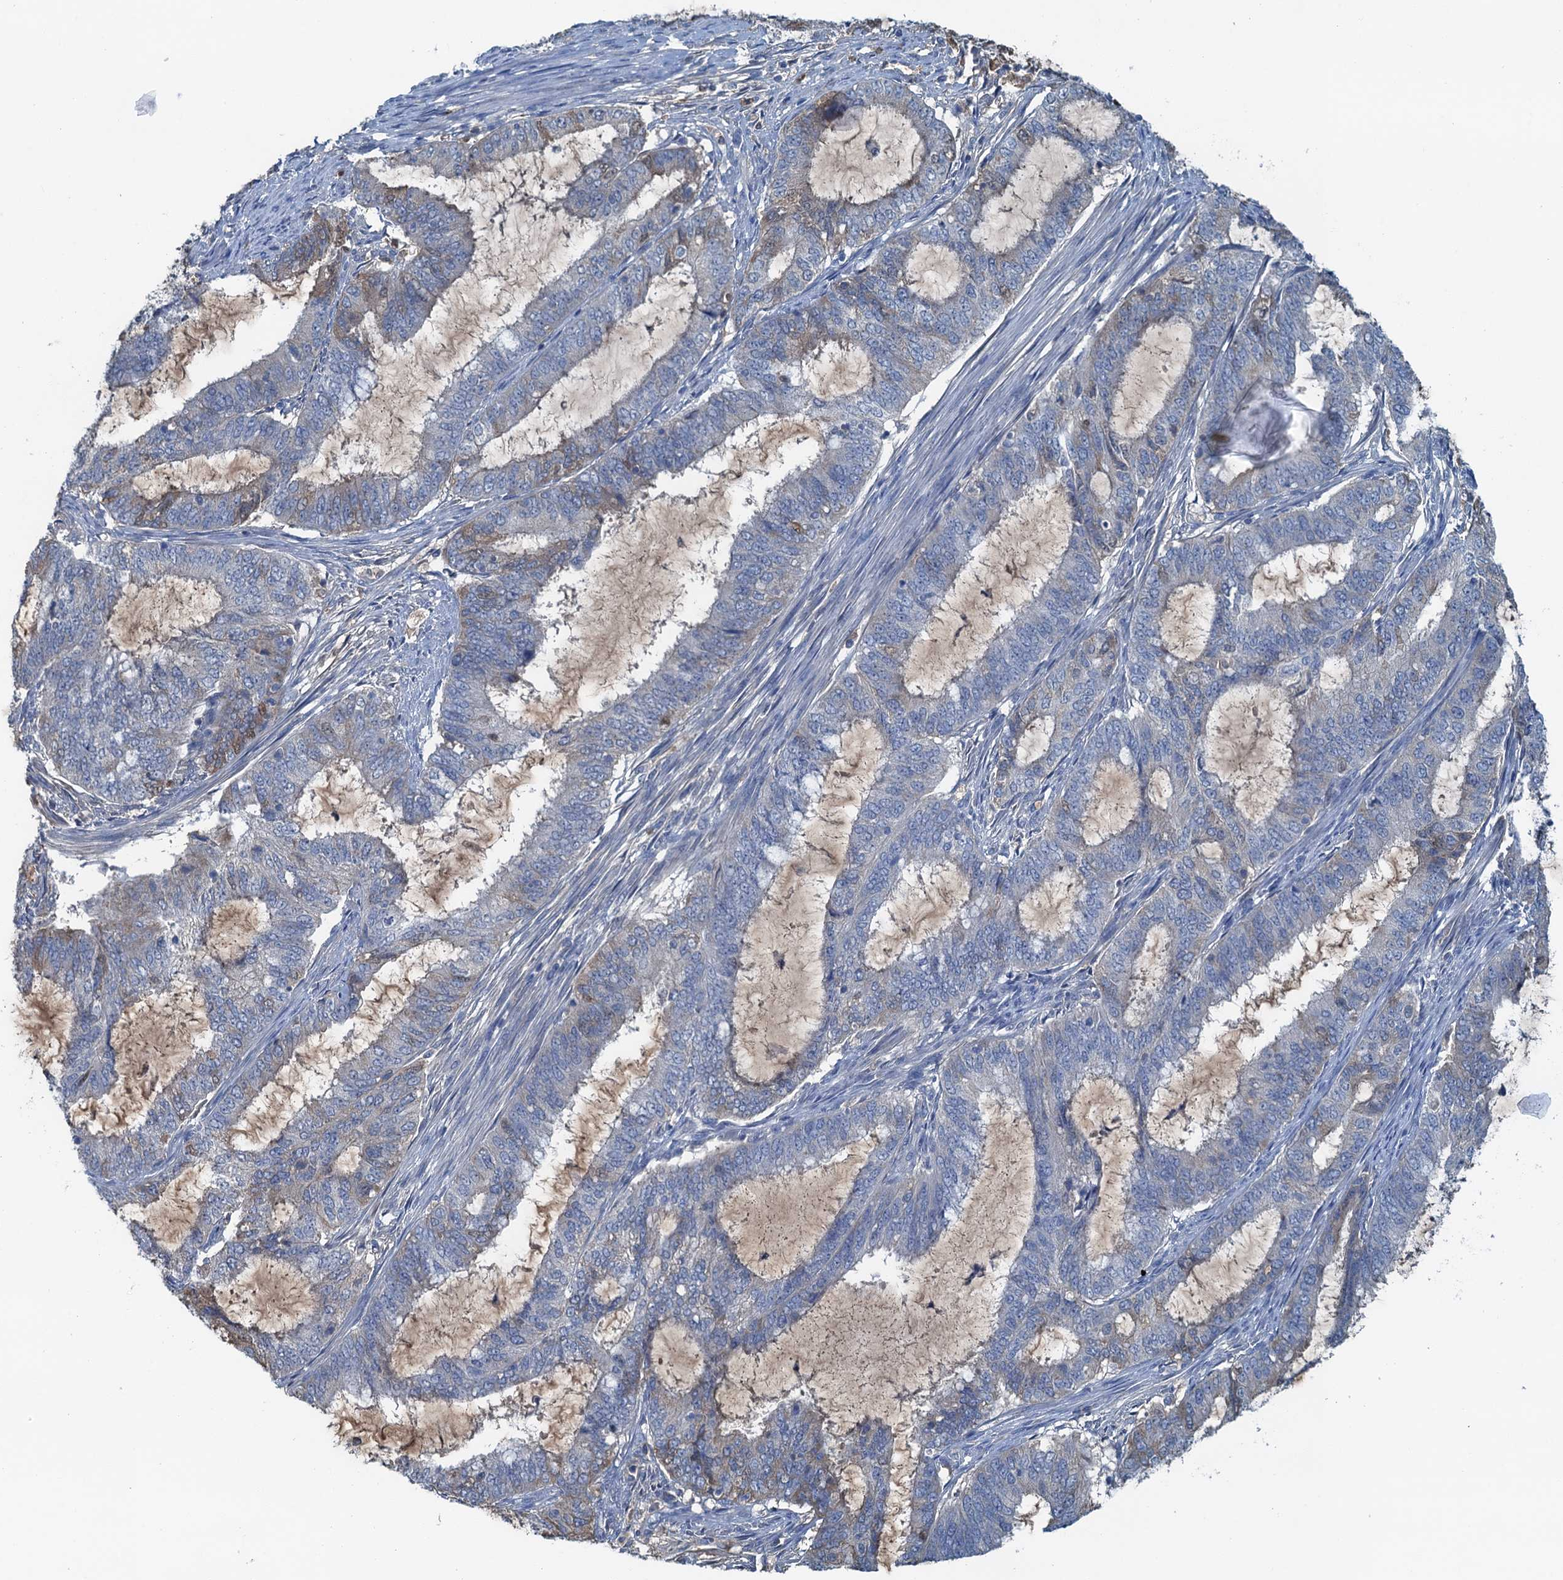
{"staining": {"intensity": "negative", "quantity": "none", "location": "none"}, "tissue": "endometrial cancer", "cell_type": "Tumor cells", "image_type": "cancer", "snomed": [{"axis": "morphology", "description": "Adenocarcinoma, NOS"}, {"axis": "topography", "description": "Endometrium"}], "caption": "Endometrial cancer was stained to show a protein in brown. There is no significant expression in tumor cells.", "gene": "LSM14B", "patient": {"sex": "female", "age": 51}}